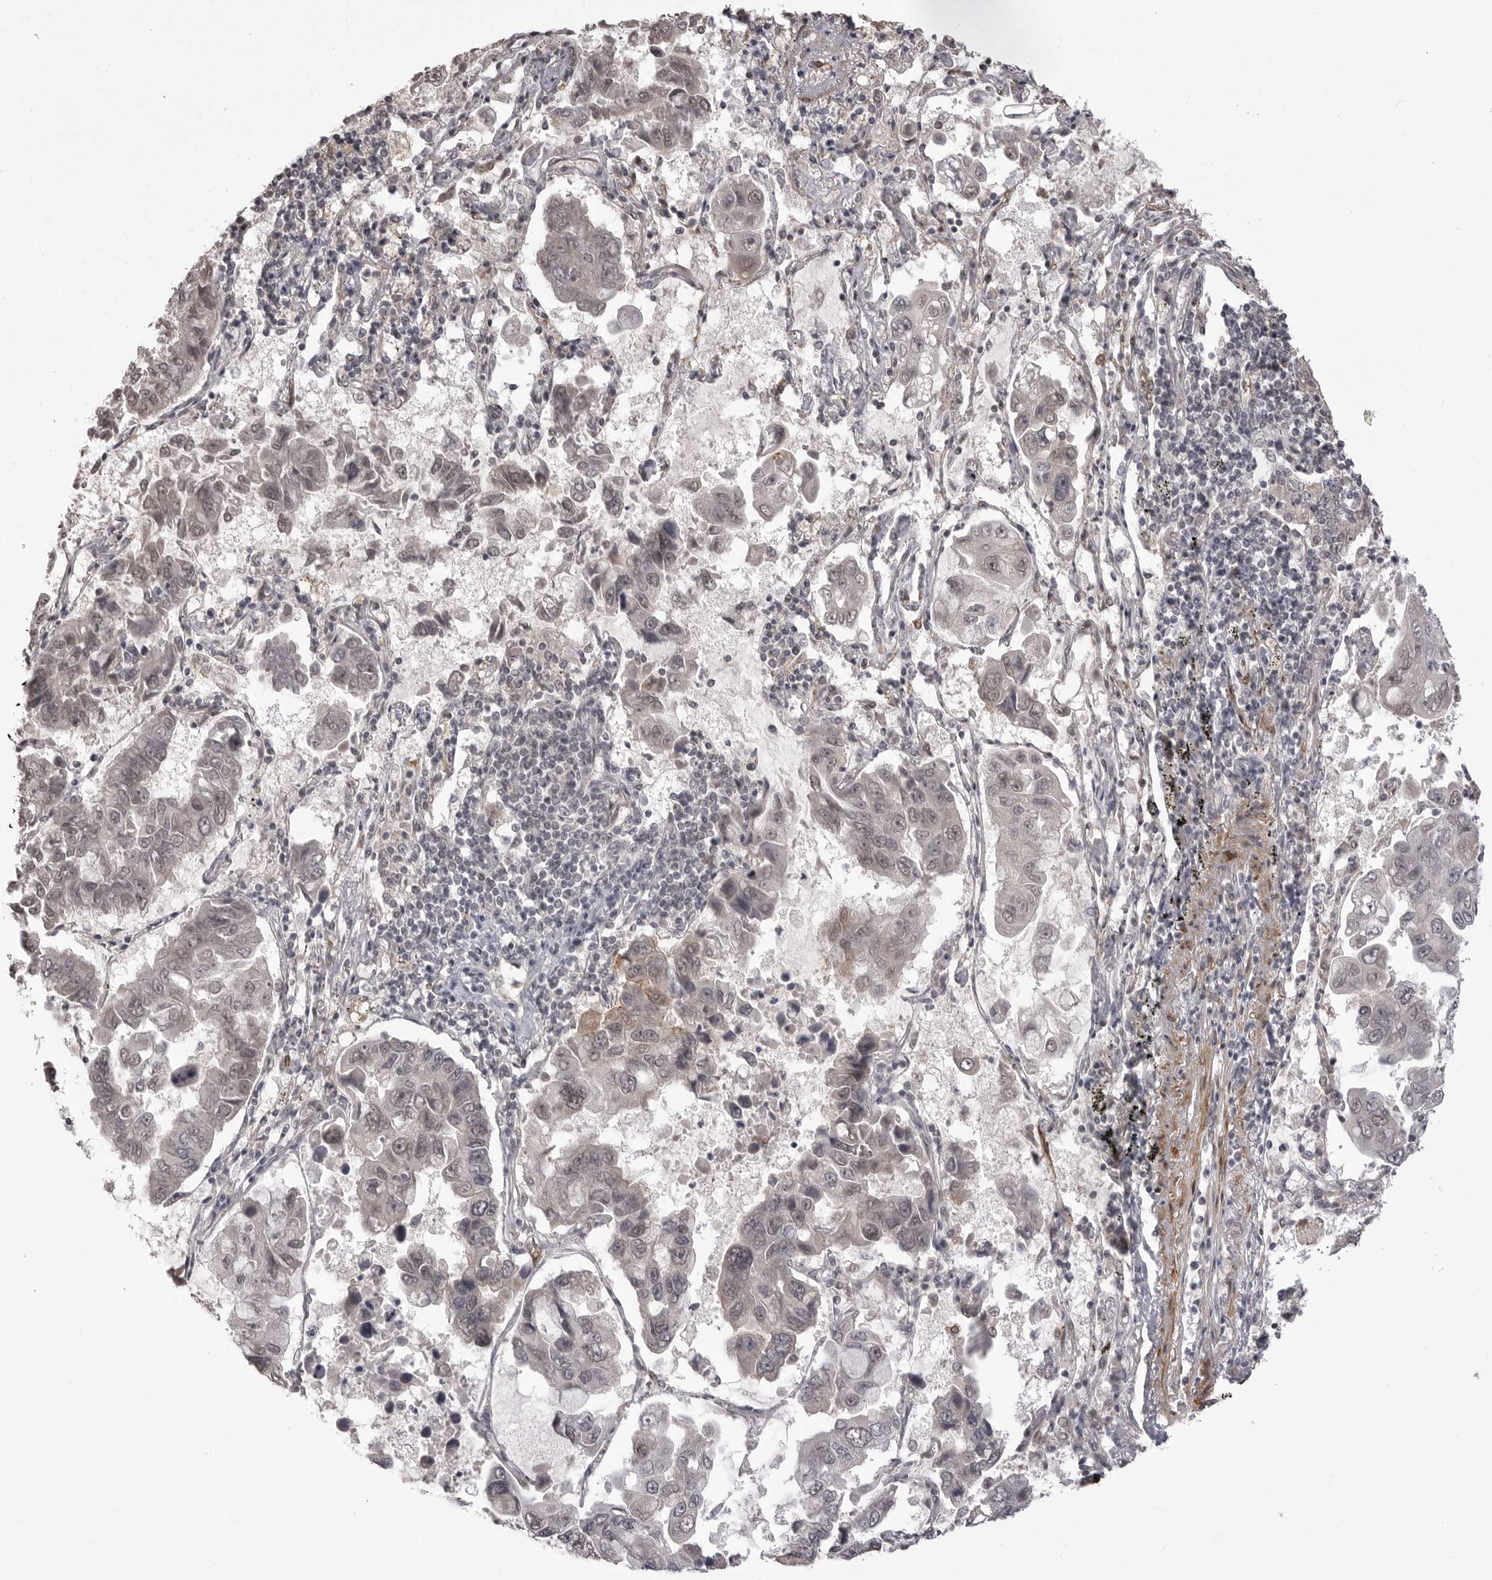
{"staining": {"intensity": "weak", "quantity": "<25%", "location": "nuclear"}, "tissue": "lung cancer", "cell_type": "Tumor cells", "image_type": "cancer", "snomed": [{"axis": "morphology", "description": "Adenocarcinoma, NOS"}, {"axis": "topography", "description": "Lung"}], "caption": "A high-resolution image shows IHC staining of lung cancer, which shows no significant positivity in tumor cells.", "gene": "SORBS1", "patient": {"sex": "male", "age": 64}}